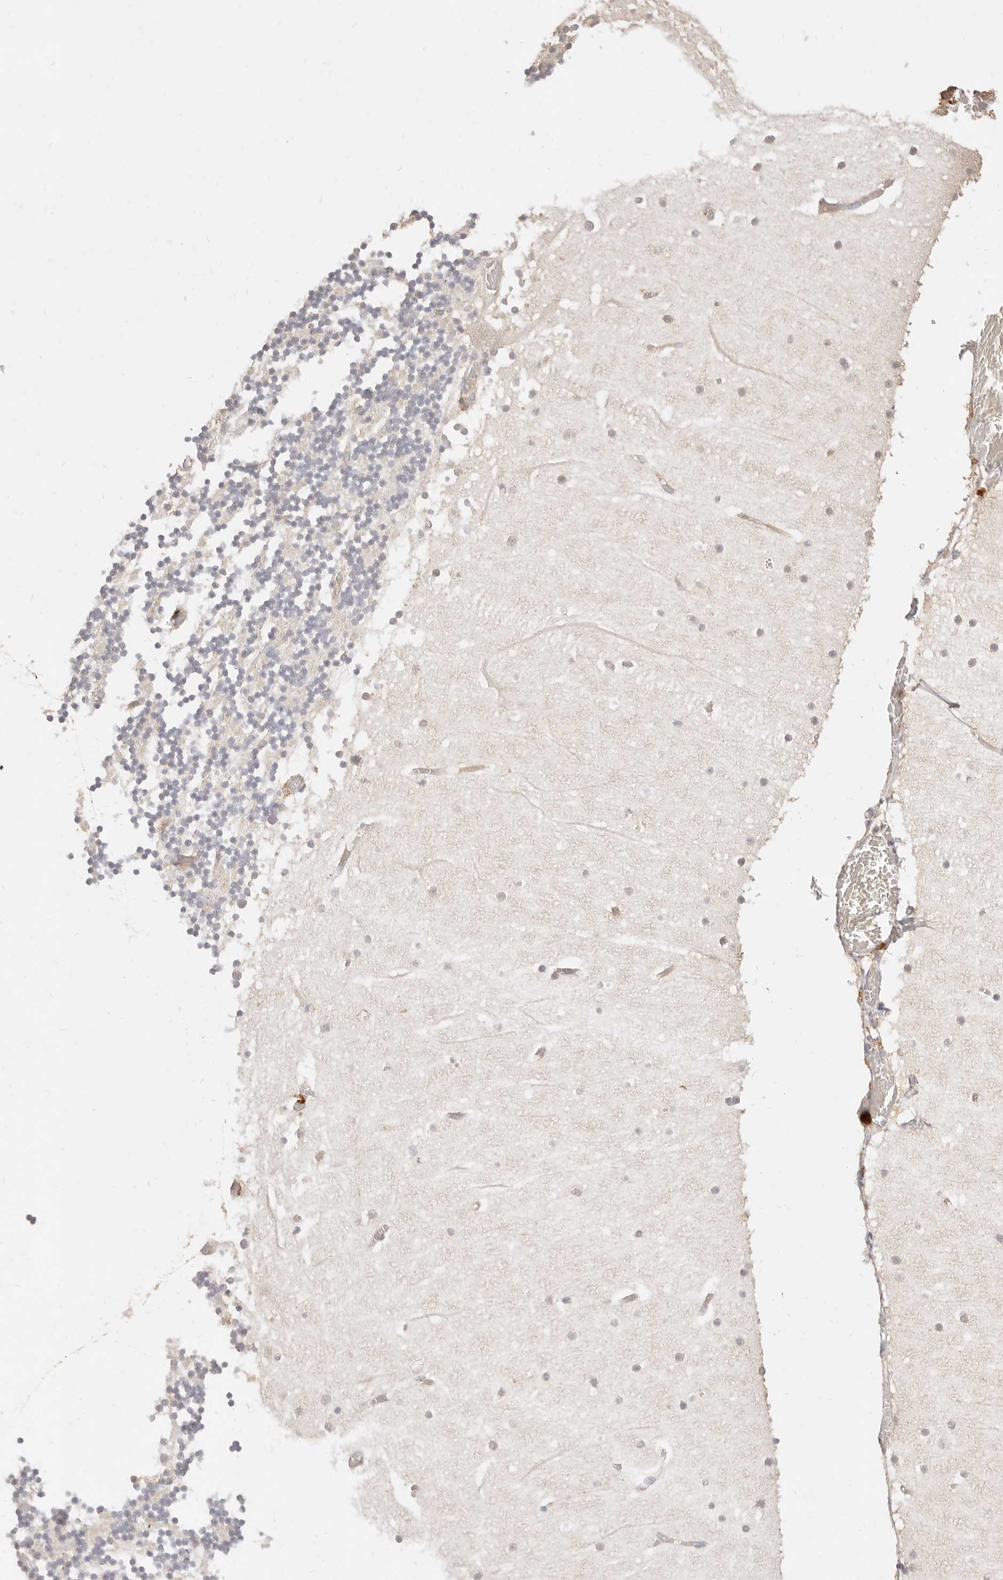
{"staining": {"intensity": "weak", "quantity": "25%-75%", "location": "cytoplasmic/membranous"}, "tissue": "cerebellum", "cell_type": "Cells in granular layer", "image_type": "normal", "snomed": [{"axis": "morphology", "description": "Normal tissue, NOS"}, {"axis": "topography", "description": "Cerebellum"}], "caption": "Benign cerebellum shows weak cytoplasmic/membranous expression in approximately 25%-75% of cells in granular layer, visualized by immunohistochemistry.", "gene": "TMTC2", "patient": {"sex": "female", "age": 28}}